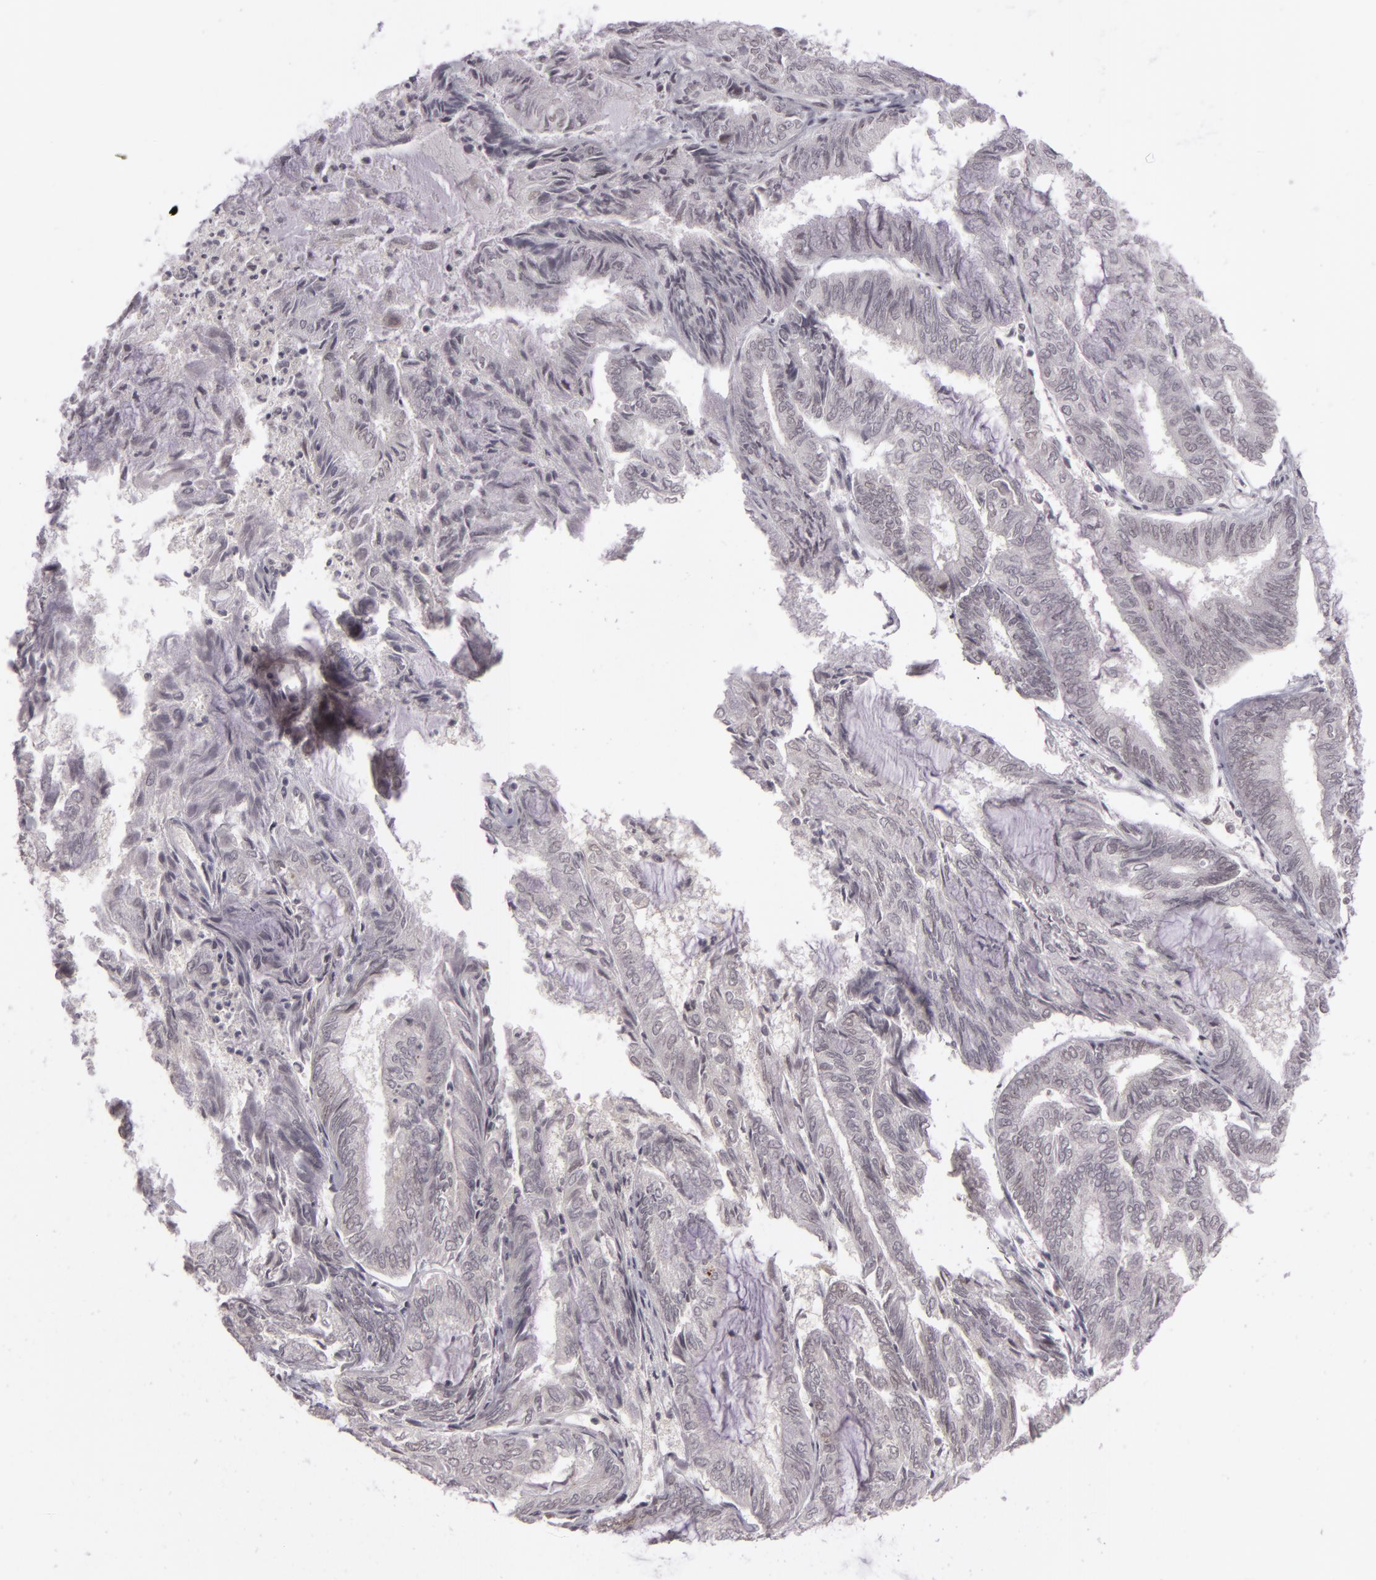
{"staining": {"intensity": "negative", "quantity": "none", "location": "none"}, "tissue": "endometrial cancer", "cell_type": "Tumor cells", "image_type": "cancer", "snomed": [{"axis": "morphology", "description": "Adenocarcinoma, NOS"}, {"axis": "topography", "description": "Endometrium"}], "caption": "High power microscopy photomicrograph of an IHC image of endometrial cancer, revealing no significant positivity in tumor cells. (Immunohistochemistry (ihc), brightfield microscopy, high magnification).", "gene": "RRP7A", "patient": {"sex": "female", "age": 59}}